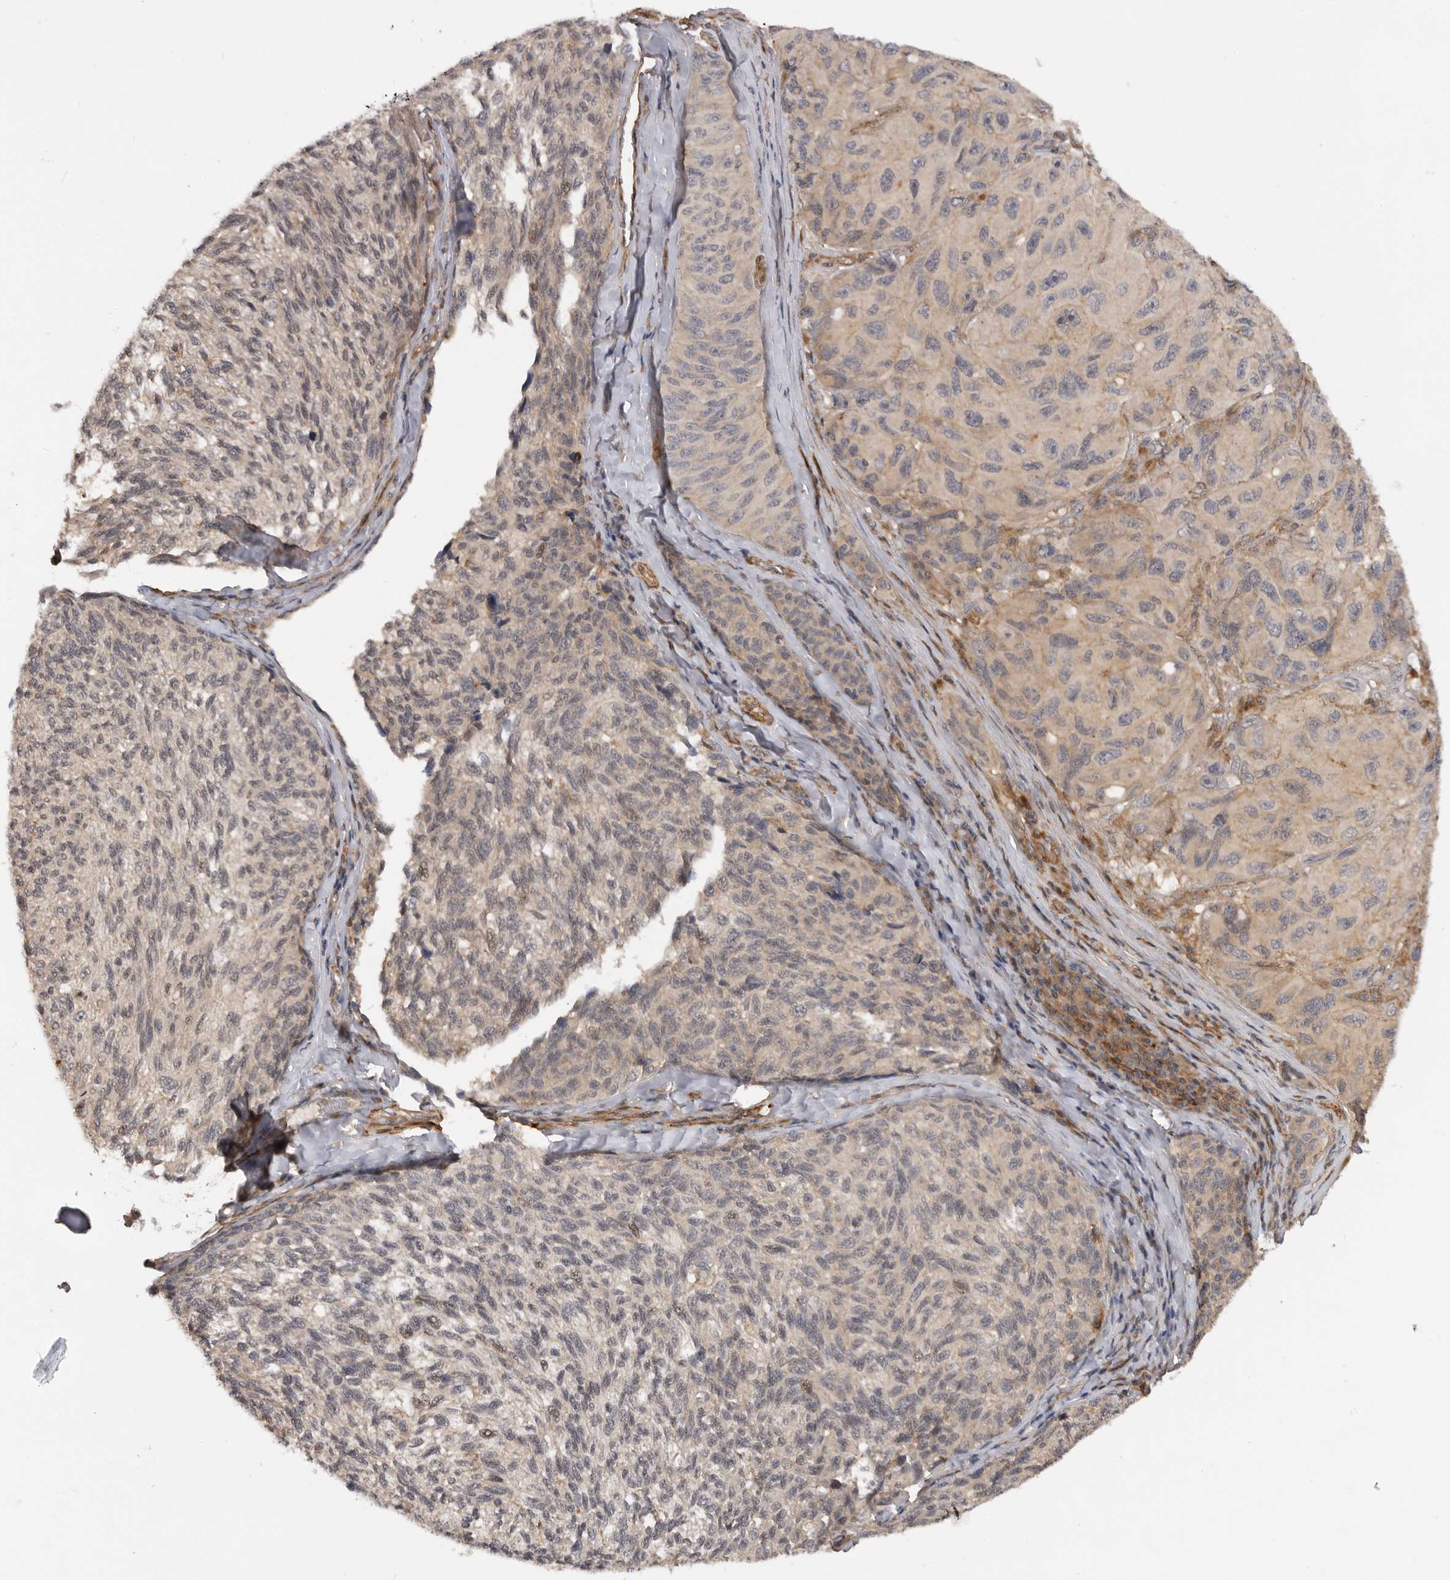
{"staining": {"intensity": "weak", "quantity": "<25%", "location": "nuclear"}, "tissue": "melanoma", "cell_type": "Tumor cells", "image_type": "cancer", "snomed": [{"axis": "morphology", "description": "Malignant melanoma, NOS"}, {"axis": "topography", "description": "Skin"}], "caption": "Immunohistochemical staining of human malignant melanoma reveals no significant staining in tumor cells.", "gene": "TRIM56", "patient": {"sex": "female", "age": 73}}